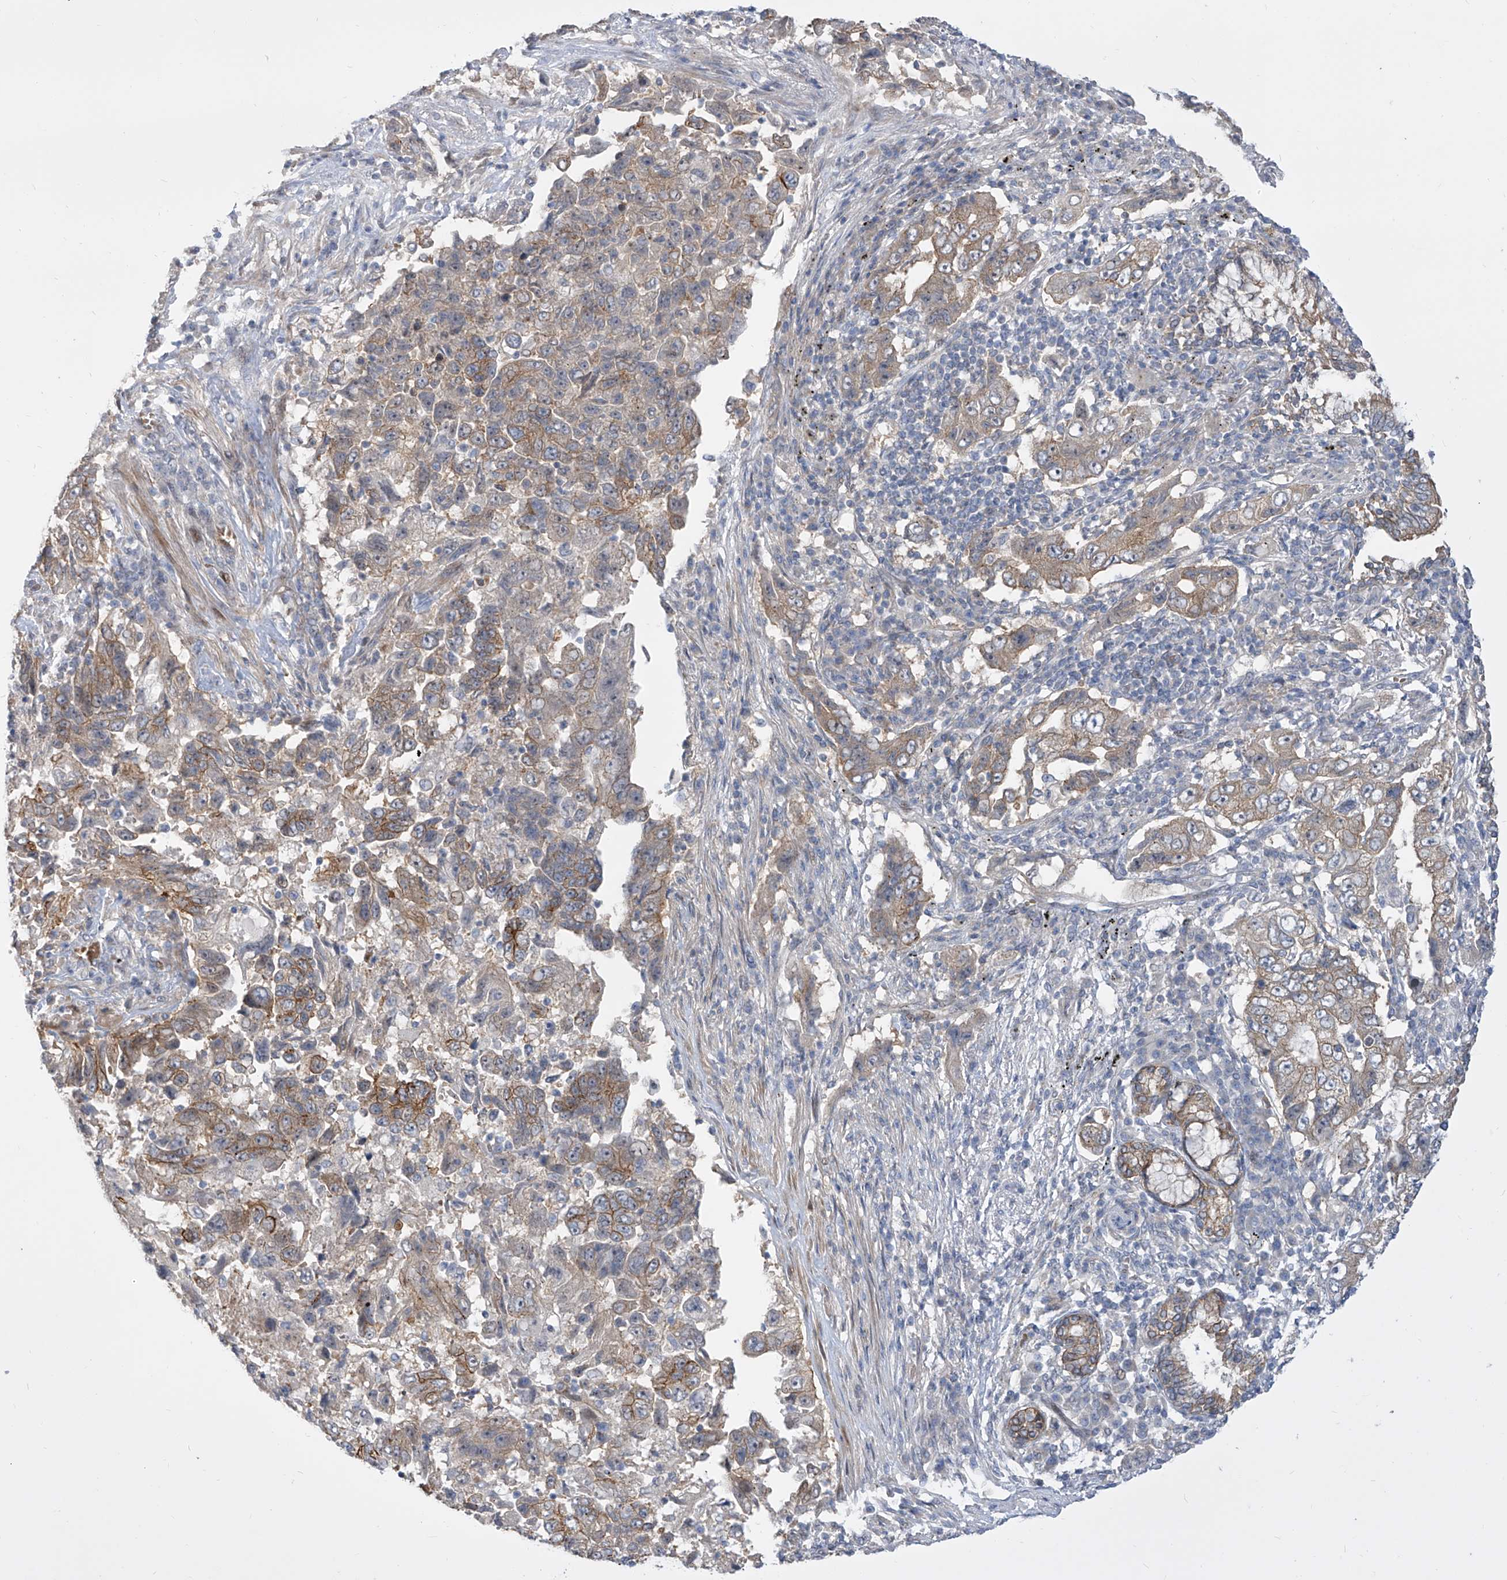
{"staining": {"intensity": "moderate", "quantity": "25%-75%", "location": "cytoplasmic/membranous"}, "tissue": "lung cancer", "cell_type": "Tumor cells", "image_type": "cancer", "snomed": [{"axis": "morphology", "description": "Adenocarcinoma, NOS"}, {"axis": "topography", "description": "Lung"}], "caption": "Lung cancer stained for a protein (brown) shows moderate cytoplasmic/membranous positive expression in approximately 25%-75% of tumor cells.", "gene": "LRRC1", "patient": {"sex": "female", "age": 51}}